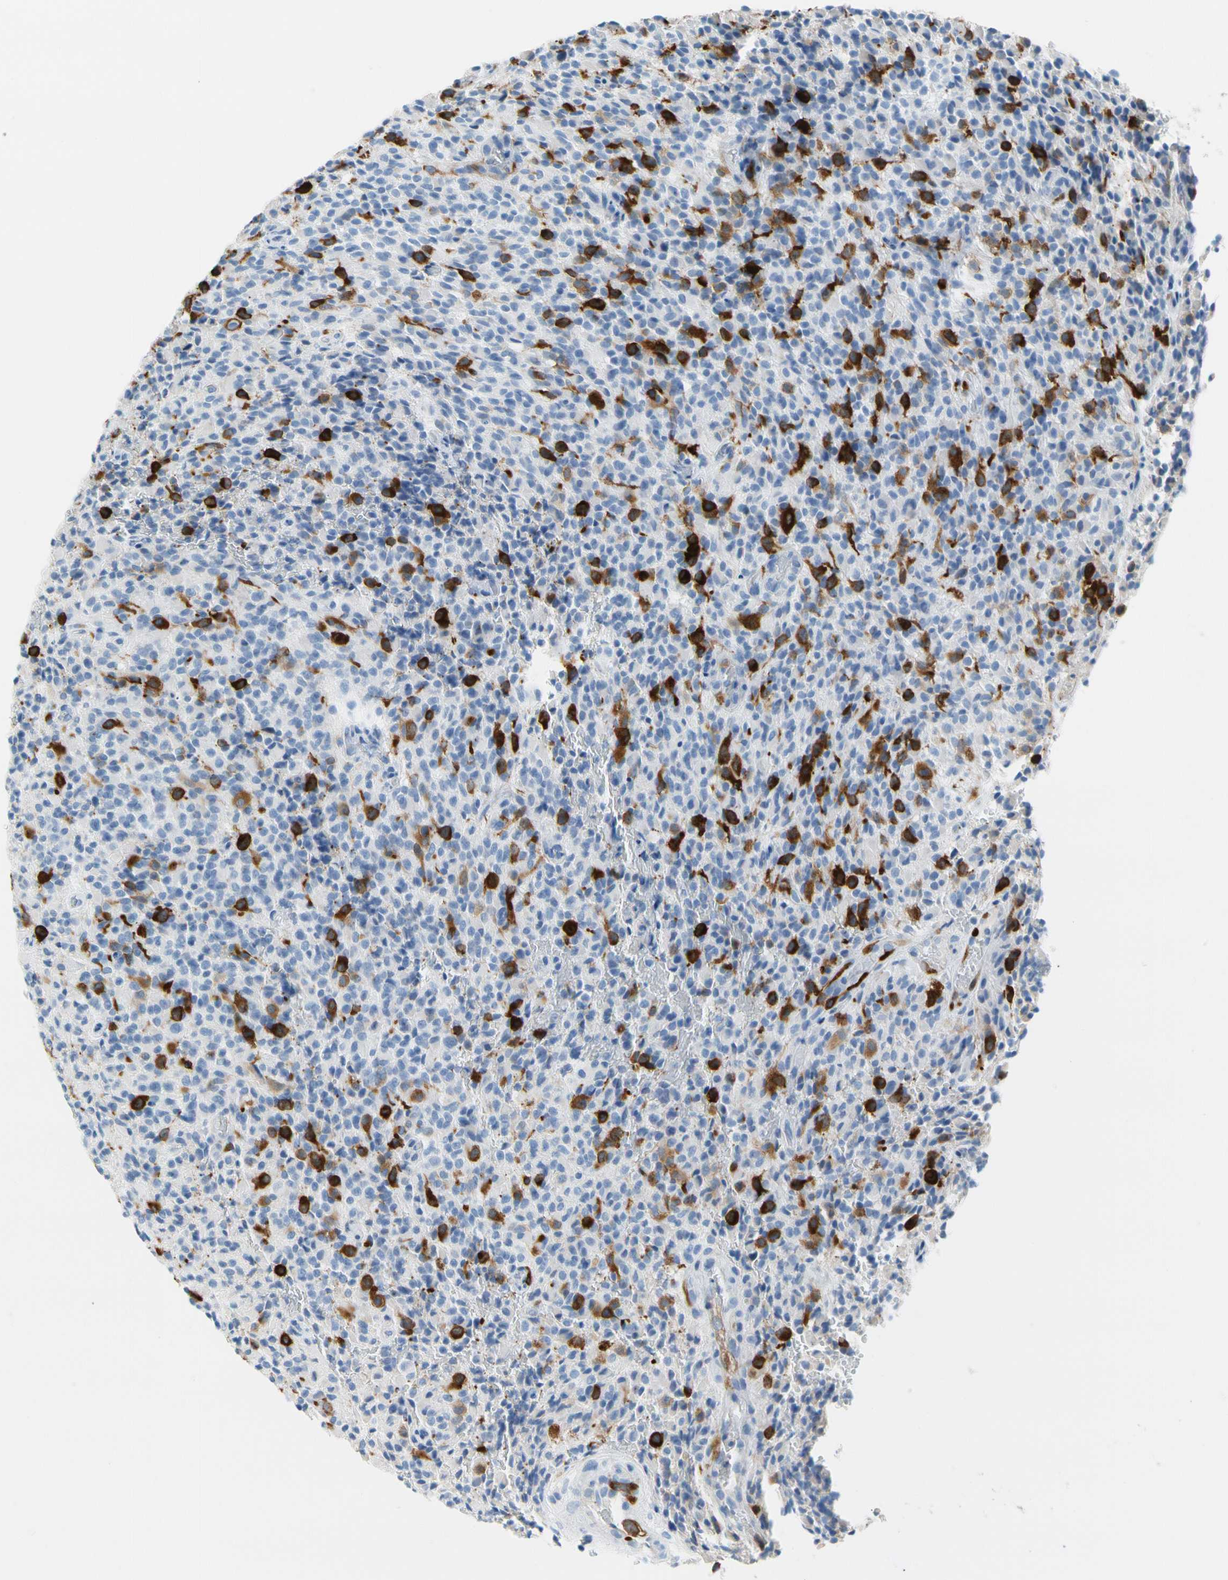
{"staining": {"intensity": "strong", "quantity": "25%-75%", "location": "cytoplasmic/membranous"}, "tissue": "glioma", "cell_type": "Tumor cells", "image_type": "cancer", "snomed": [{"axis": "morphology", "description": "Glioma, malignant, High grade"}, {"axis": "topography", "description": "Brain"}], "caption": "IHC of malignant glioma (high-grade) demonstrates high levels of strong cytoplasmic/membranous staining in approximately 25%-75% of tumor cells. (Brightfield microscopy of DAB IHC at high magnification).", "gene": "TACC3", "patient": {"sex": "male", "age": 71}}